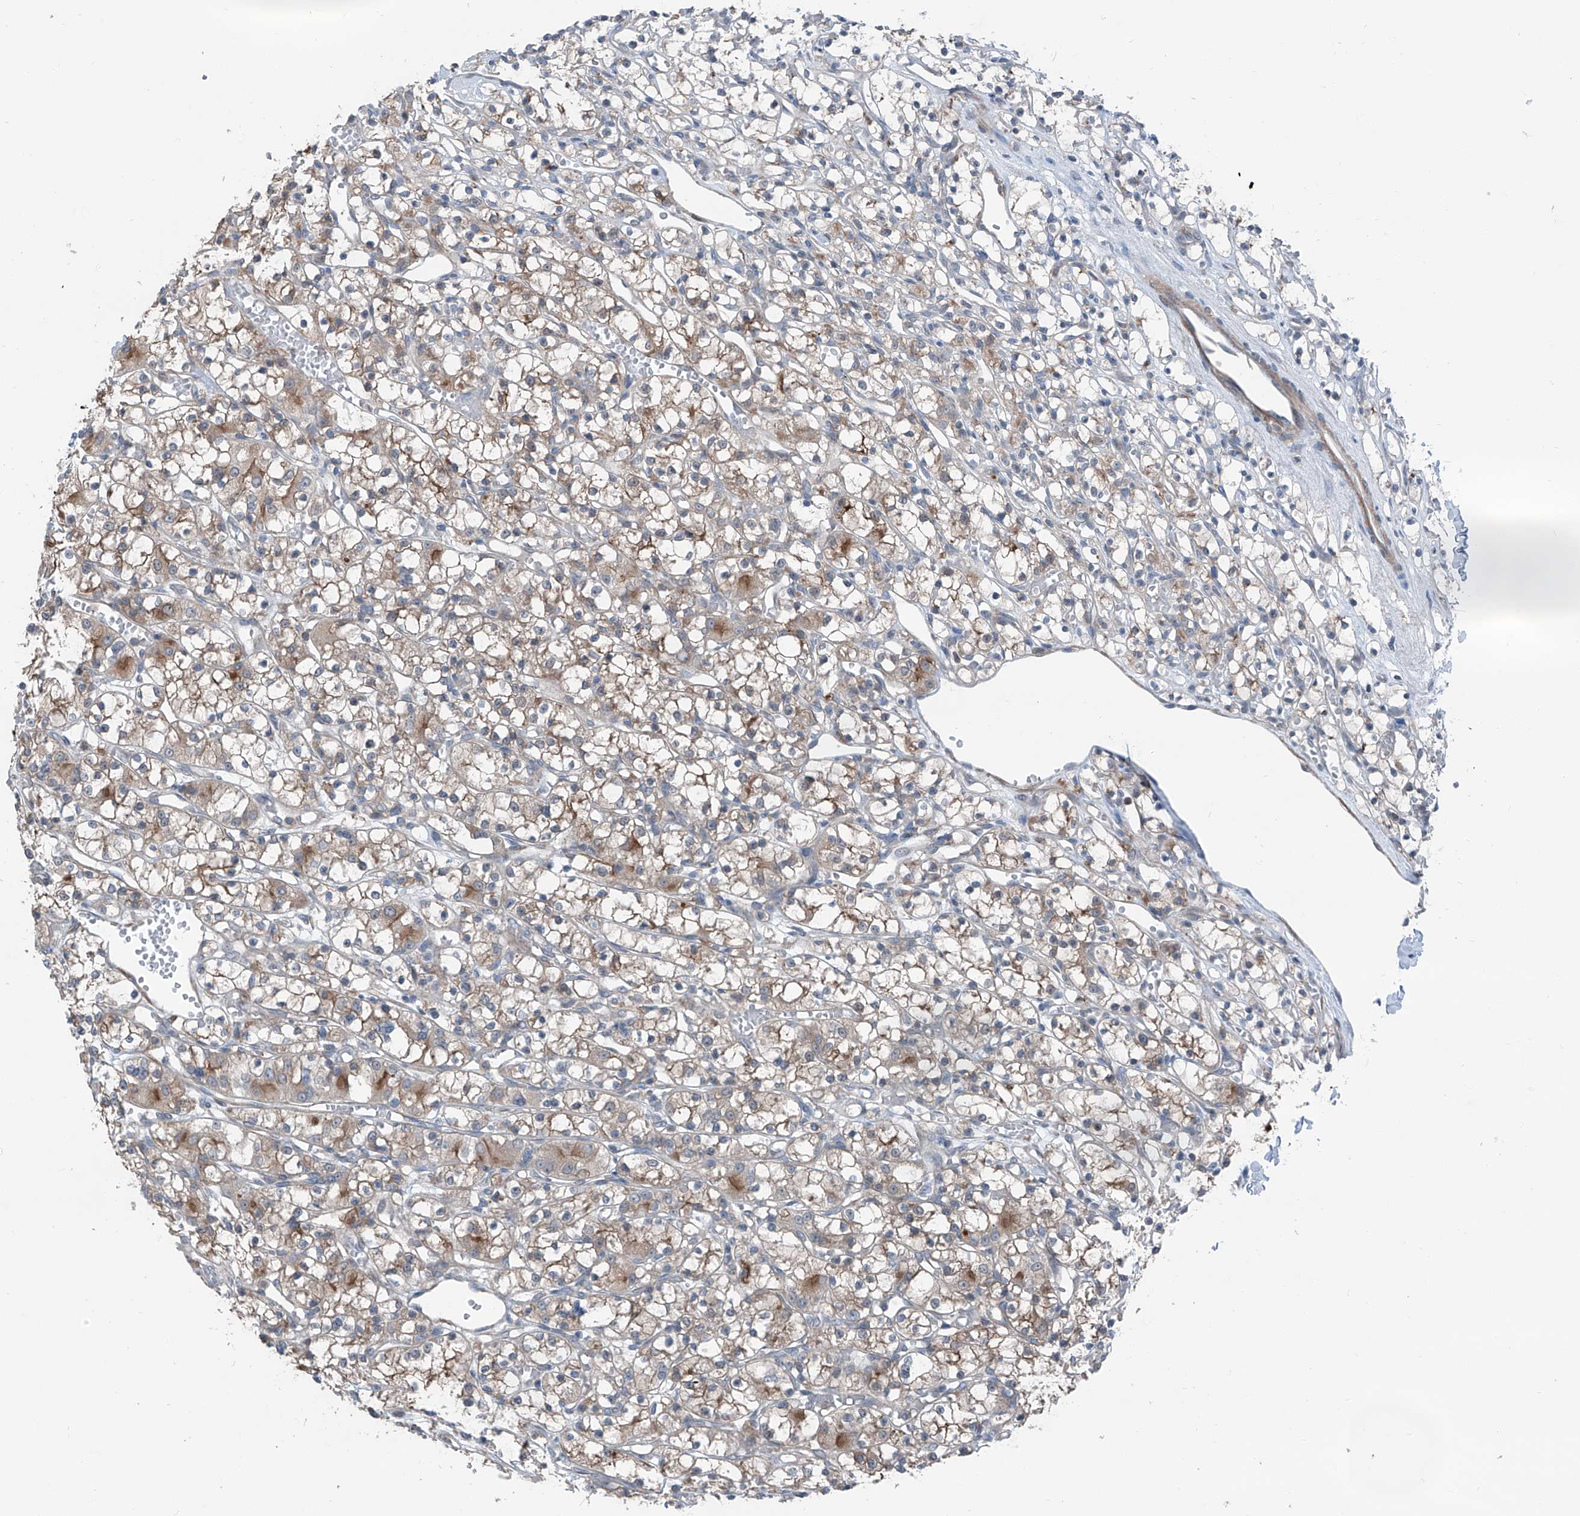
{"staining": {"intensity": "weak", "quantity": ">75%", "location": "cytoplasmic/membranous"}, "tissue": "renal cancer", "cell_type": "Tumor cells", "image_type": "cancer", "snomed": [{"axis": "morphology", "description": "Adenocarcinoma, NOS"}, {"axis": "topography", "description": "Kidney"}], "caption": "Immunohistochemical staining of renal cancer (adenocarcinoma) exhibits weak cytoplasmic/membranous protein positivity in approximately >75% of tumor cells. (brown staining indicates protein expression, while blue staining denotes nuclei).", "gene": "HSPB11", "patient": {"sex": "female", "age": 59}}